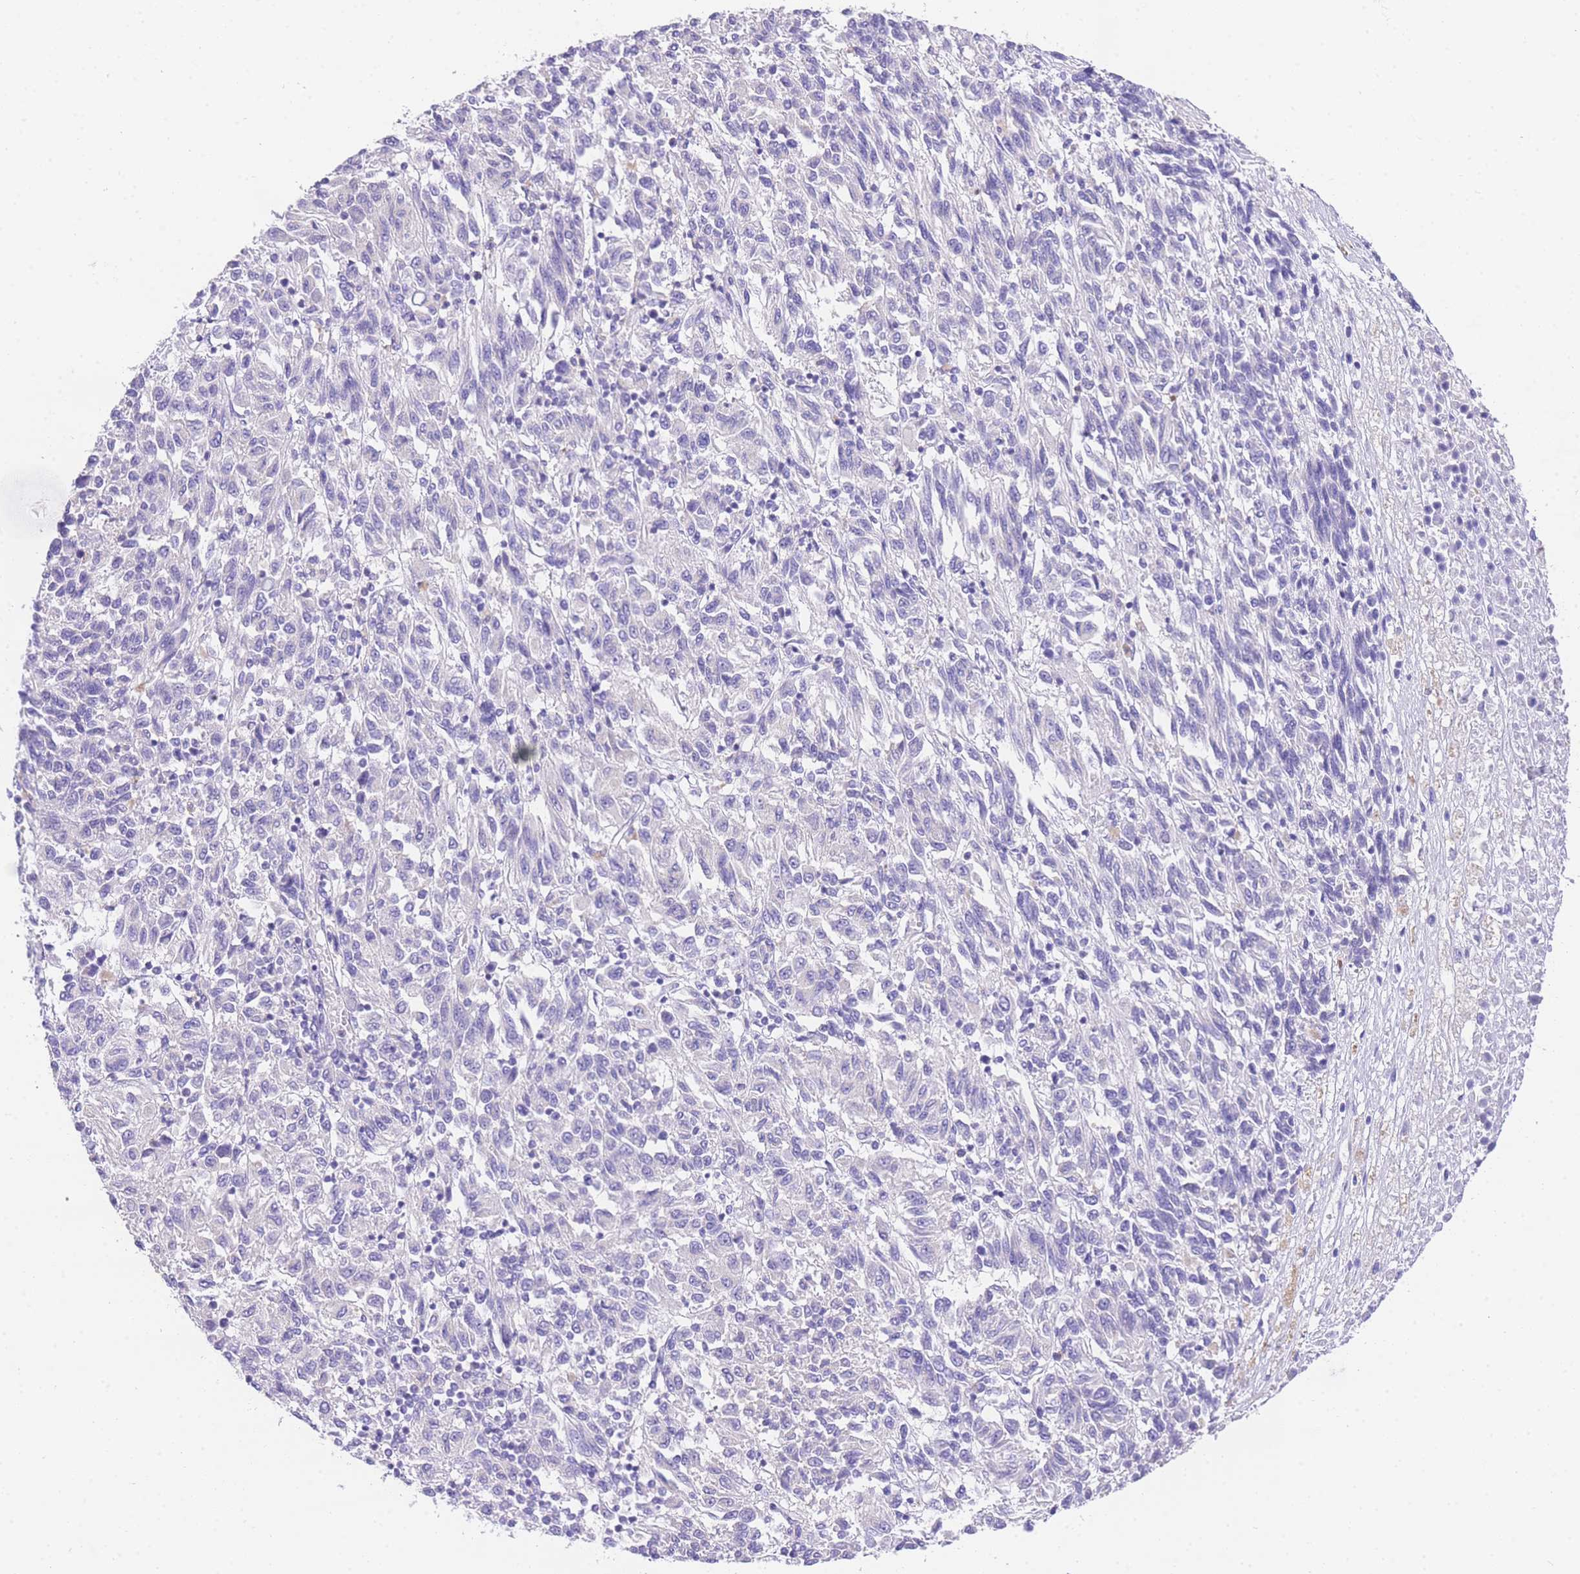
{"staining": {"intensity": "negative", "quantity": "none", "location": "none"}, "tissue": "melanoma", "cell_type": "Tumor cells", "image_type": "cancer", "snomed": [{"axis": "morphology", "description": "Malignant melanoma, Metastatic site"}, {"axis": "topography", "description": "Lung"}], "caption": "An IHC image of malignant melanoma (metastatic site) is shown. There is no staining in tumor cells of malignant melanoma (metastatic site).", "gene": "EPN2", "patient": {"sex": "male", "age": 64}}